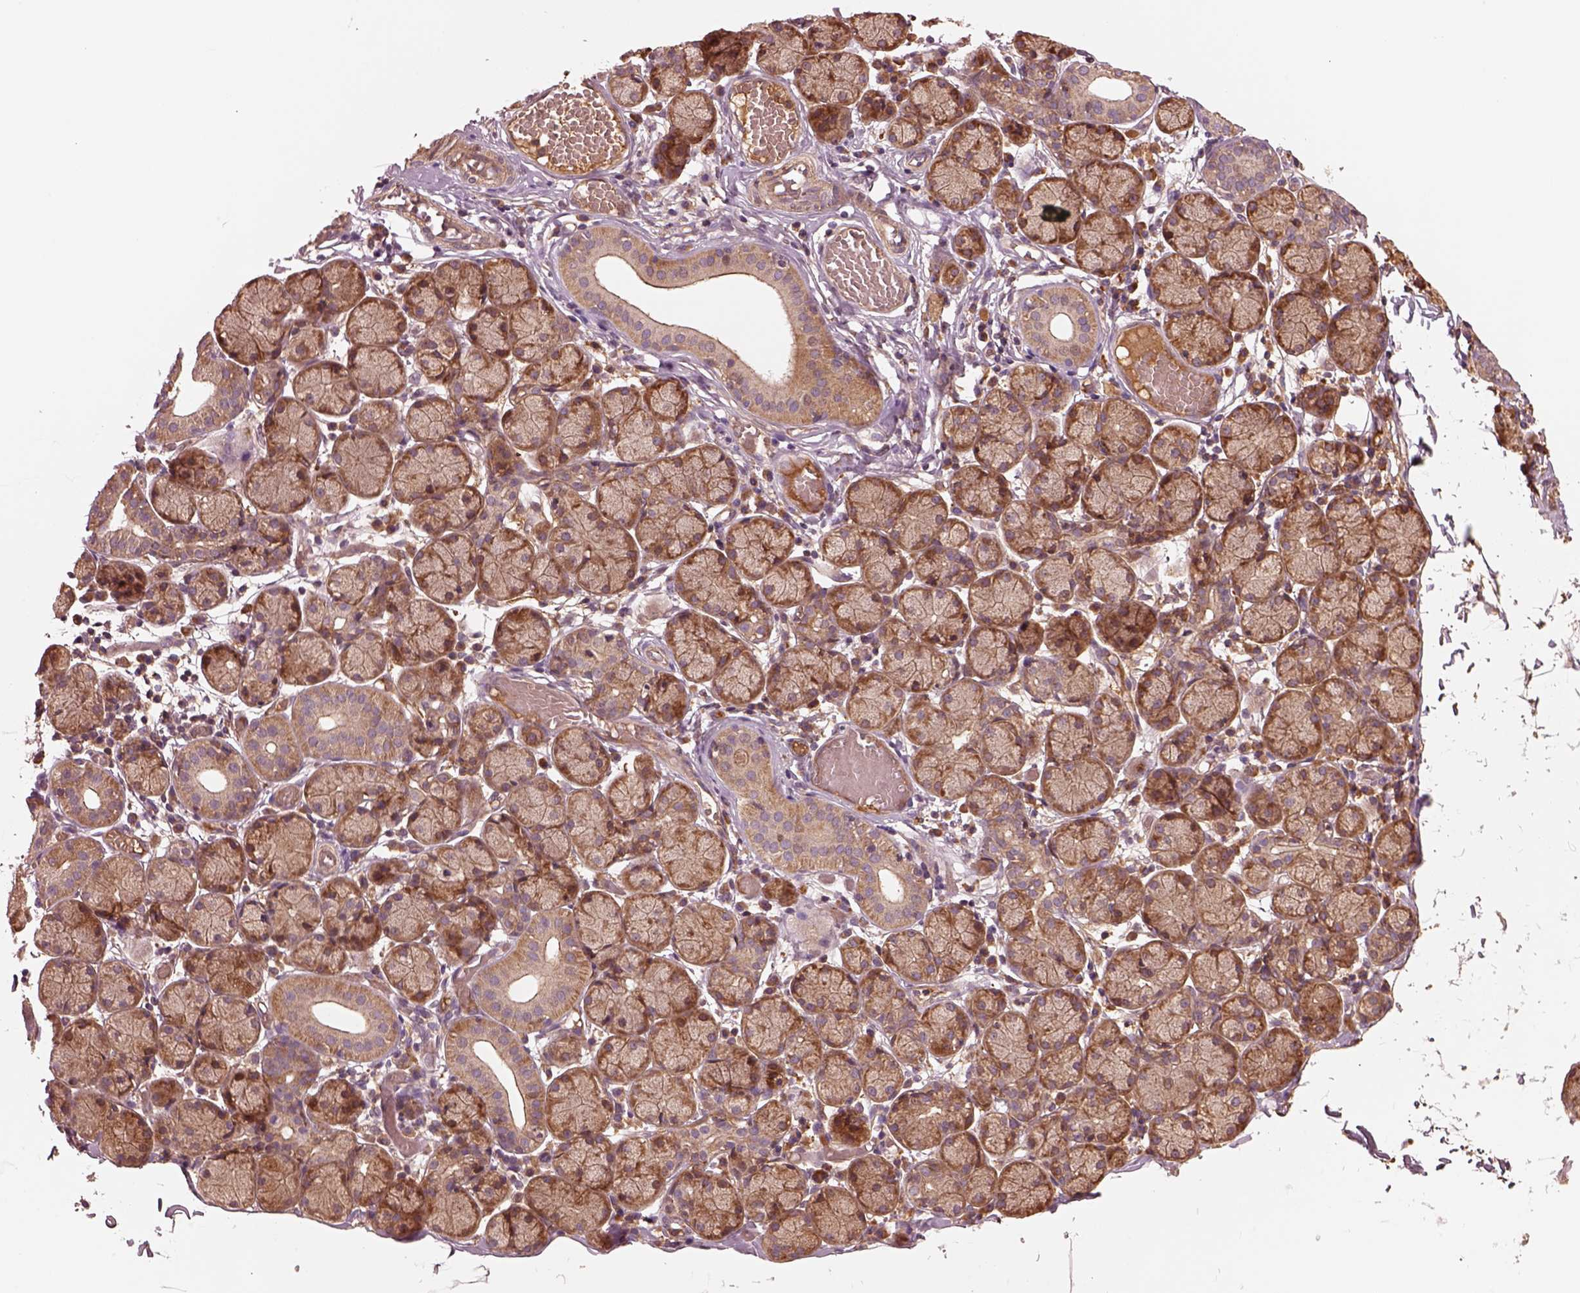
{"staining": {"intensity": "moderate", "quantity": "25%-75%", "location": "cytoplasmic/membranous"}, "tissue": "salivary gland", "cell_type": "Glandular cells", "image_type": "normal", "snomed": [{"axis": "morphology", "description": "Normal tissue, NOS"}, {"axis": "topography", "description": "Salivary gland"}], "caption": "A histopathology image of human salivary gland stained for a protein displays moderate cytoplasmic/membranous brown staining in glandular cells.", "gene": "ASCC2", "patient": {"sex": "female", "age": 24}}